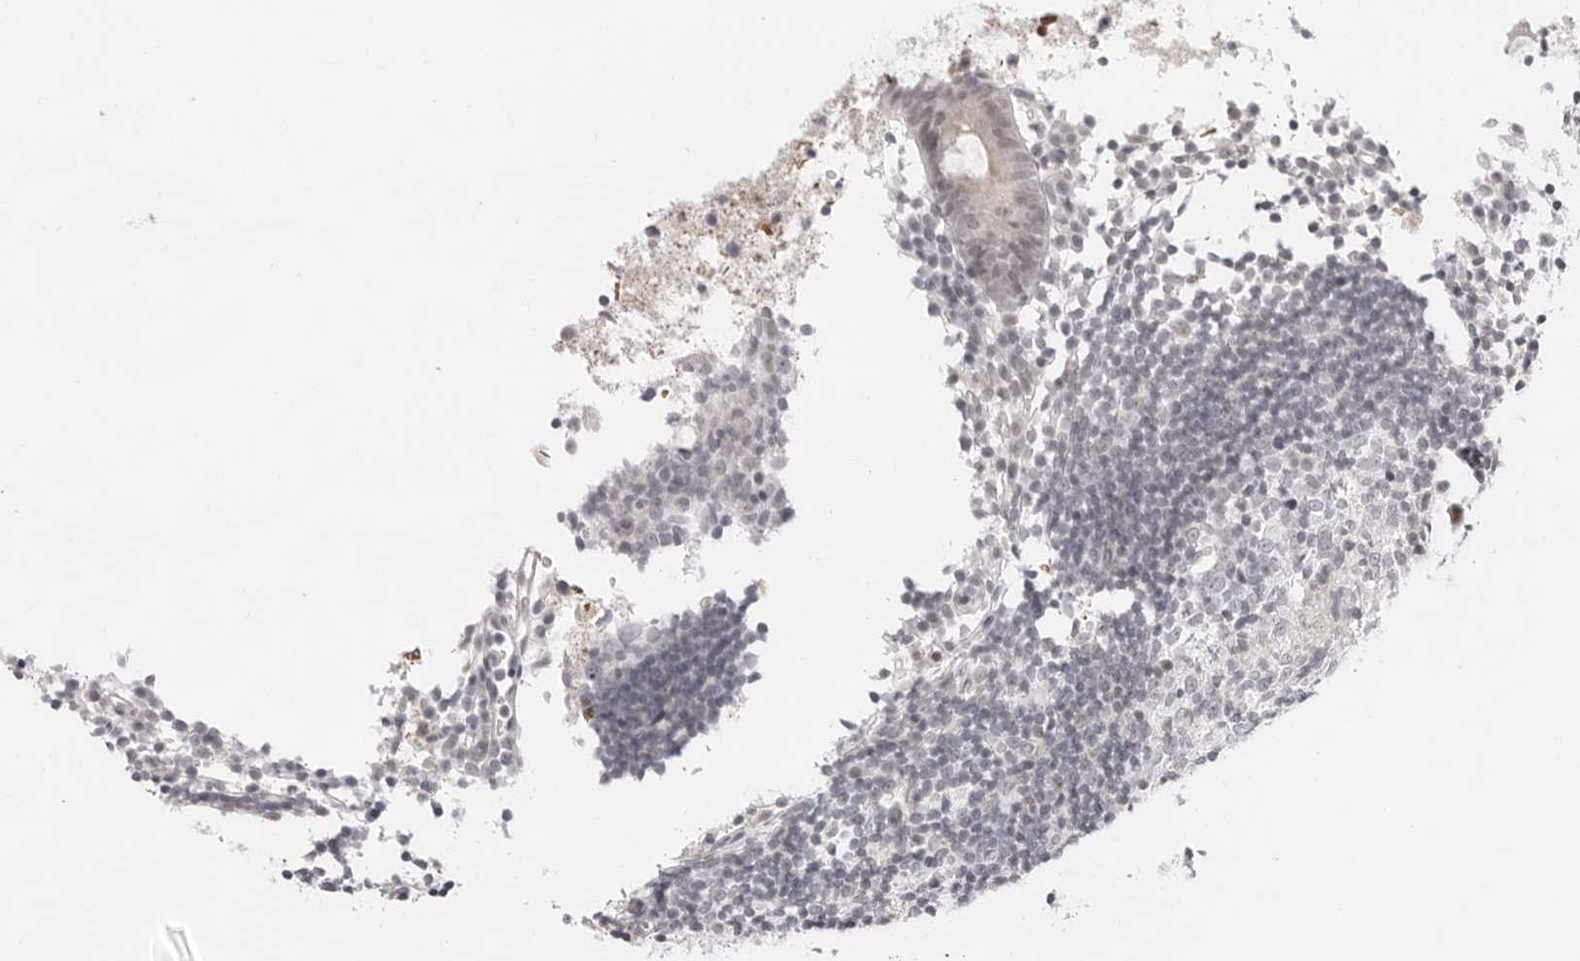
{"staining": {"intensity": "negative", "quantity": "none", "location": "none"}, "tissue": "appendix", "cell_type": "Glandular cells", "image_type": "normal", "snomed": [{"axis": "morphology", "description": "Normal tissue, NOS"}, {"axis": "topography", "description": "Appendix"}], "caption": "DAB immunohistochemical staining of benign appendix shows no significant positivity in glandular cells.", "gene": "ITGB3BP", "patient": {"sex": "female", "age": 20}}